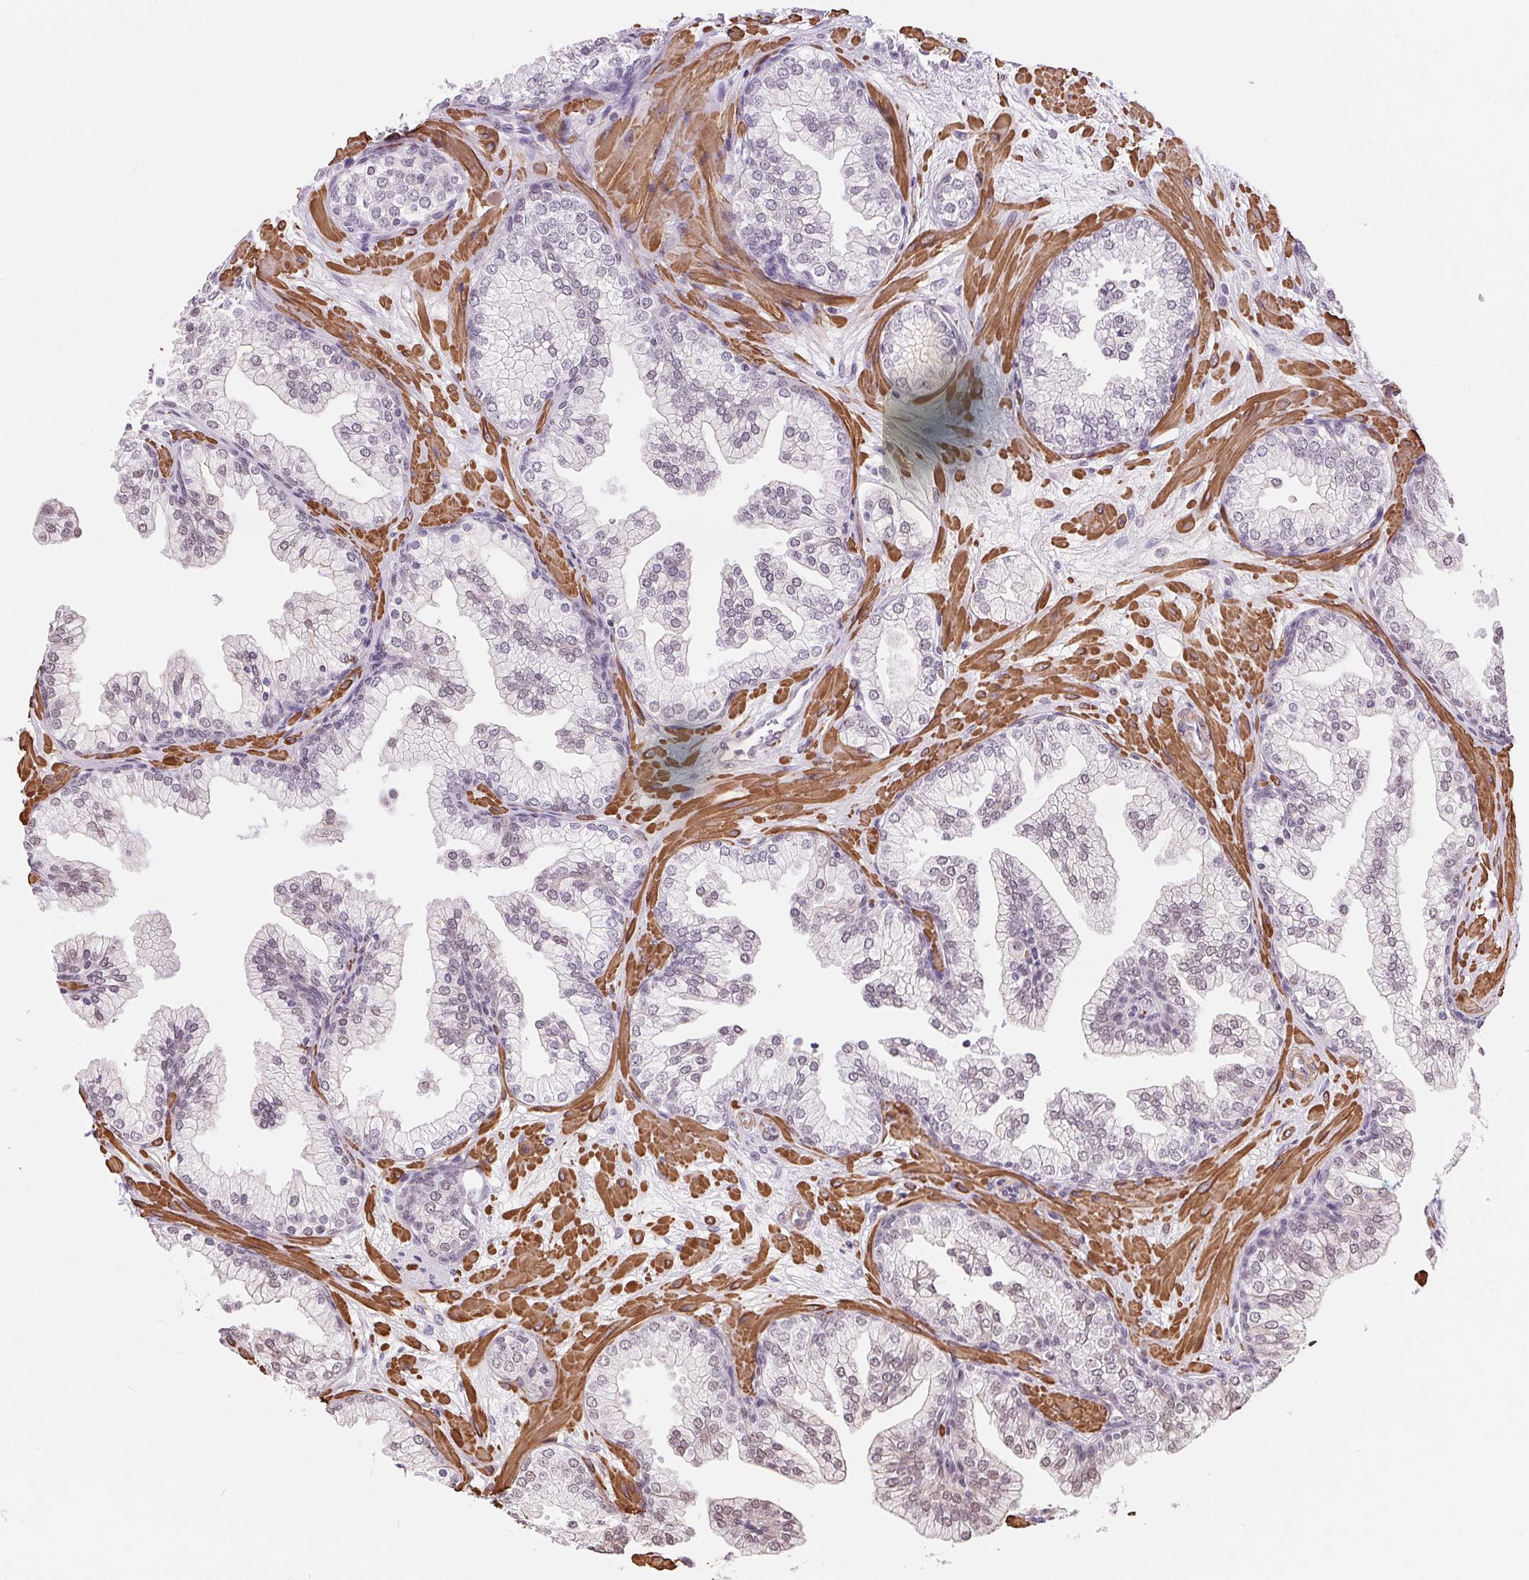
{"staining": {"intensity": "negative", "quantity": "none", "location": "none"}, "tissue": "prostate", "cell_type": "Glandular cells", "image_type": "normal", "snomed": [{"axis": "morphology", "description": "Normal tissue, NOS"}, {"axis": "topography", "description": "Prostate"}, {"axis": "topography", "description": "Peripheral nerve tissue"}], "caption": "Photomicrograph shows no protein expression in glandular cells of normal prostate.", "gene": "BCAT1", "patient": {"sex": "male", "age": 61}}